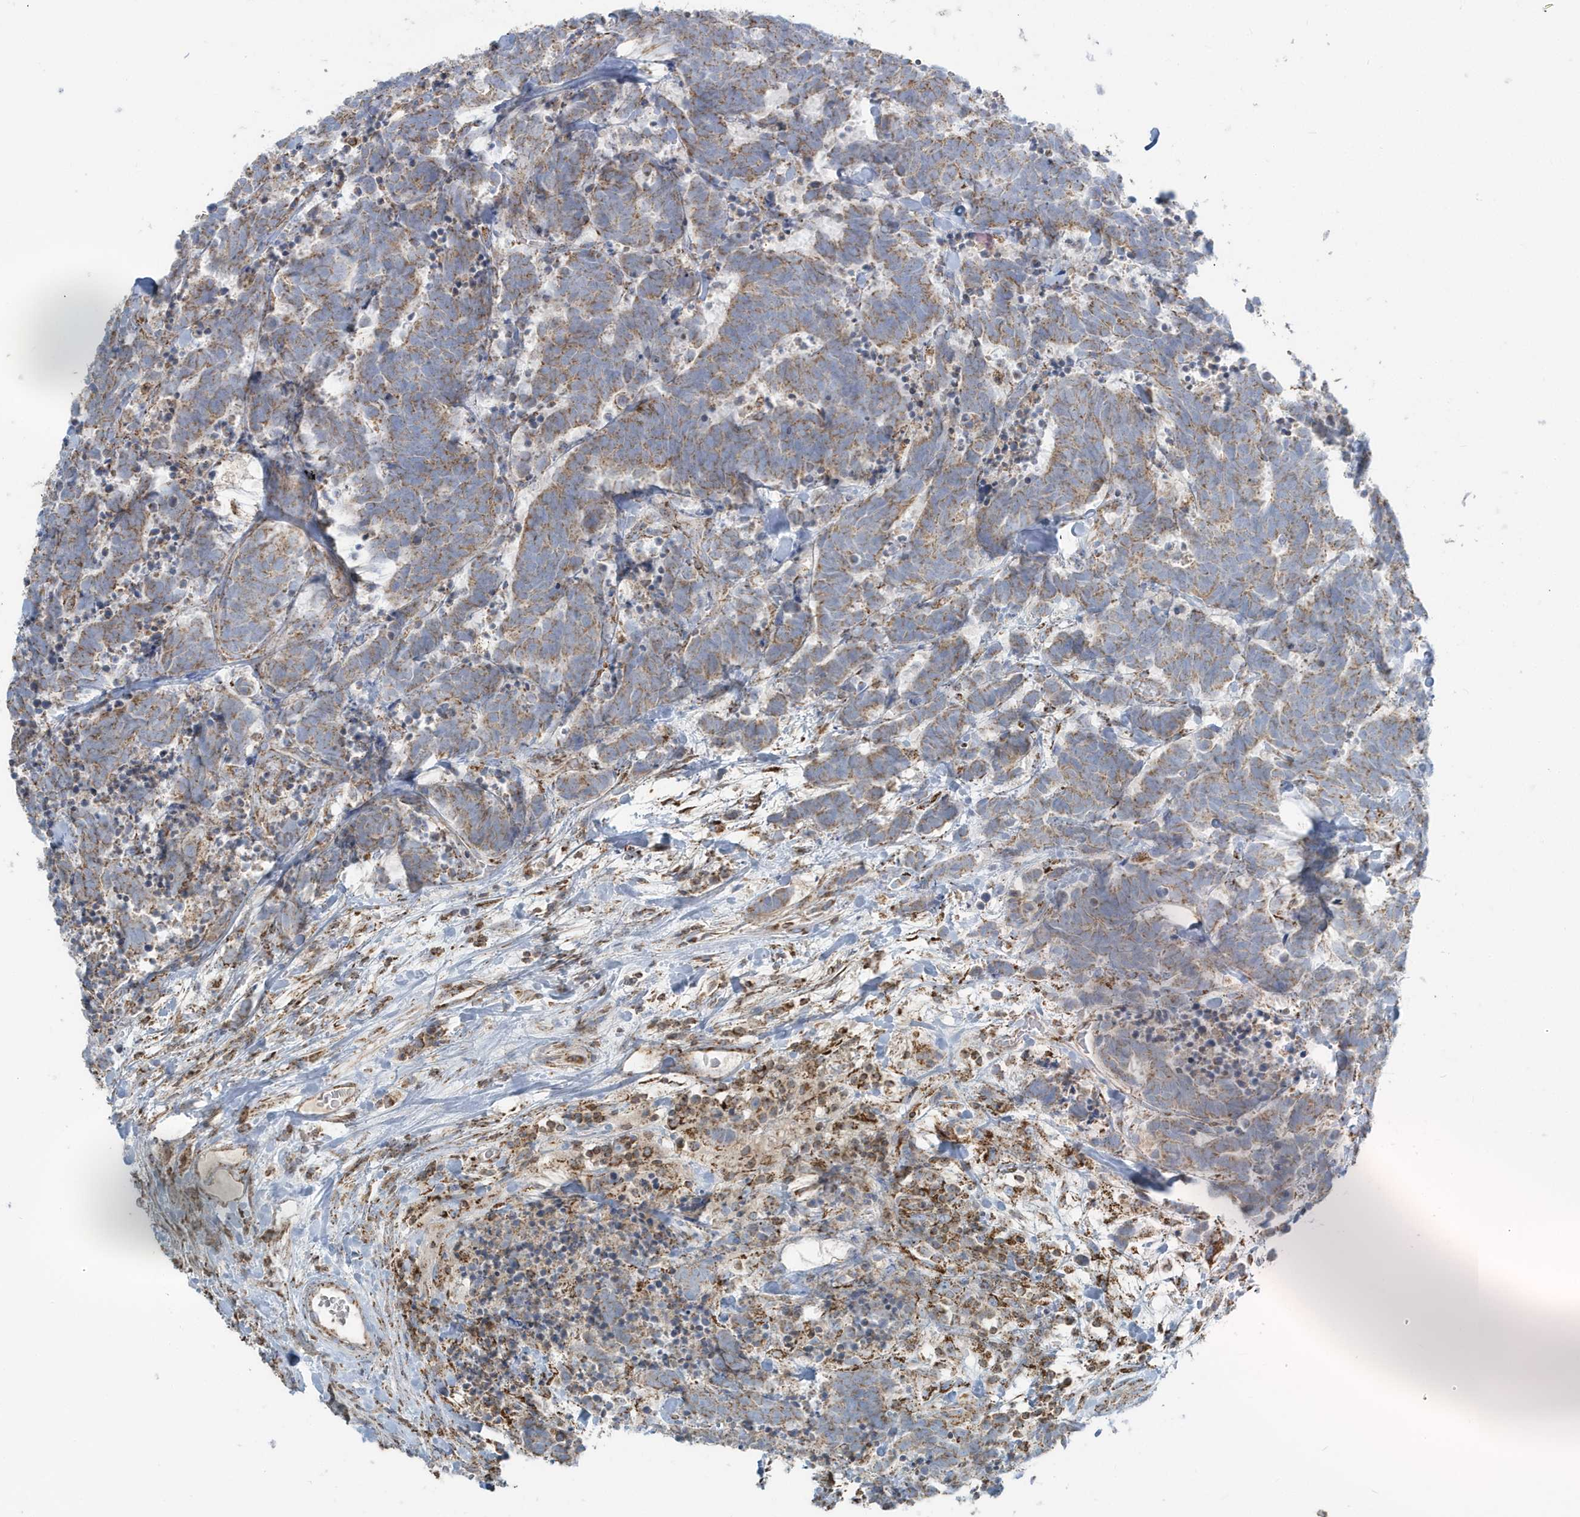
{"staining": {"intensity": "moderate", "quantity": ">75%", "location": "cytoplasmic/membranous"}, "tissue": "carcinoid", "cell_type": "Tumor cells", "image_type": "cancer", "snomed": [{"axis": "morphology", "description": "Carcinoma, NOS"}, {"axis": "morphology", "description": "Carcinoid, malignant, NOS"}, {"axis": "topography", "description": "Urinary bladder"}], "caption": "IHC of human carcinoid (malignant) reveals medium levels of moderate cytoplasmic/membranous positivity in about >75% of tumor cells. (Stains: DAB in brown, nuclei in blue, Microscopy: brightfield microscopy at high magnification).", "gene": "RAB11FIP3", "patient": {"sex": "male", "age": 57}}